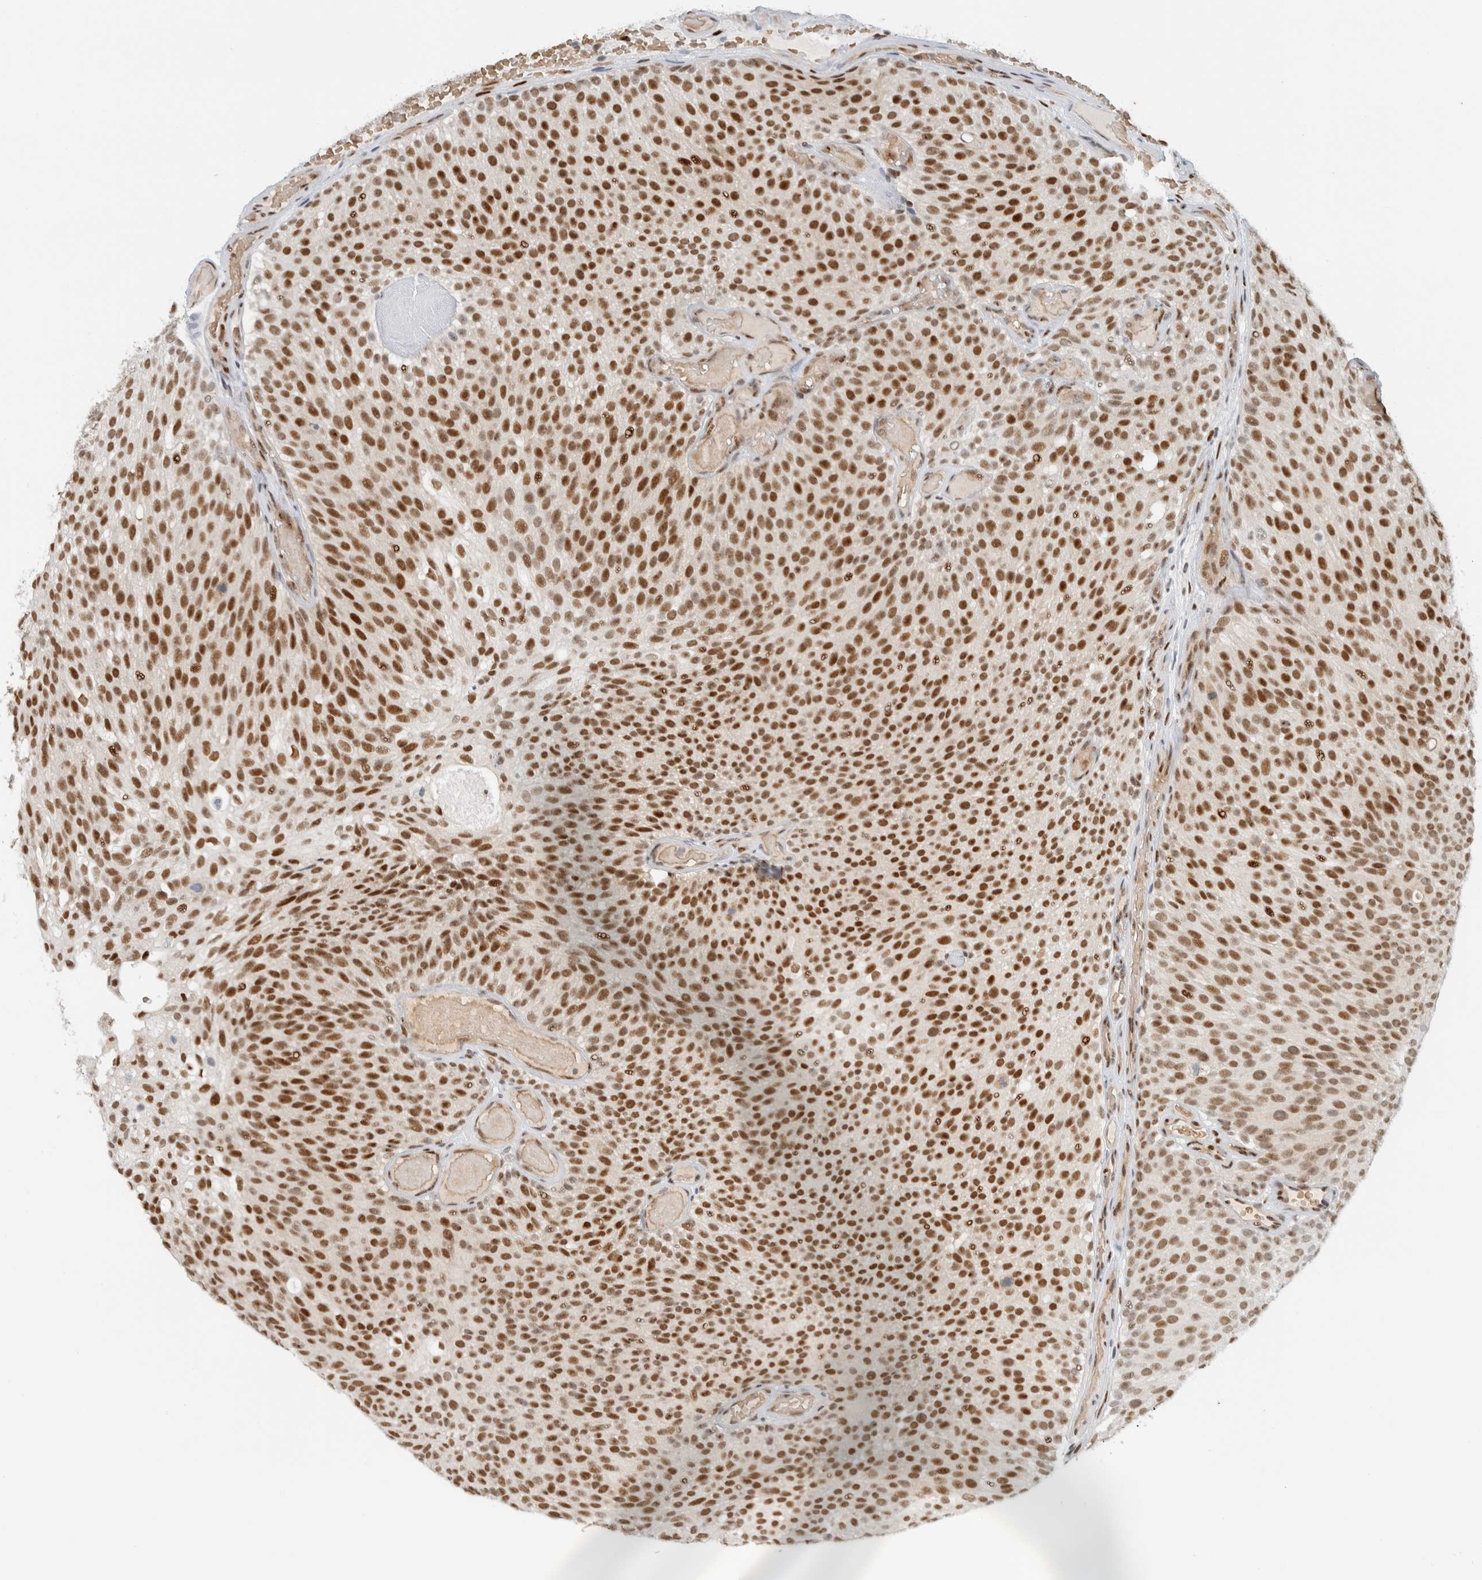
{"staining": {"intensity": "strong", "quantity": ">75%", "location": "nuclear"}, "tissue": "urothelial cancer", "cell_type": "Tumor cells", "image_type": "cancer", "snomed": [{"axis": "morphology", "description": "Urothelial carcinoma, Low grade"}, {"axis": "topography", "description": "Urinary bladder"}], "caption": "About >75% of tumor cells in urothelial carcinoma (low-grade) display strong nuclear protein expression as visualized by brown immunohistochemical staining.", "gene": "ZNF683", "patient": {"sex": "male", "age": 78}}